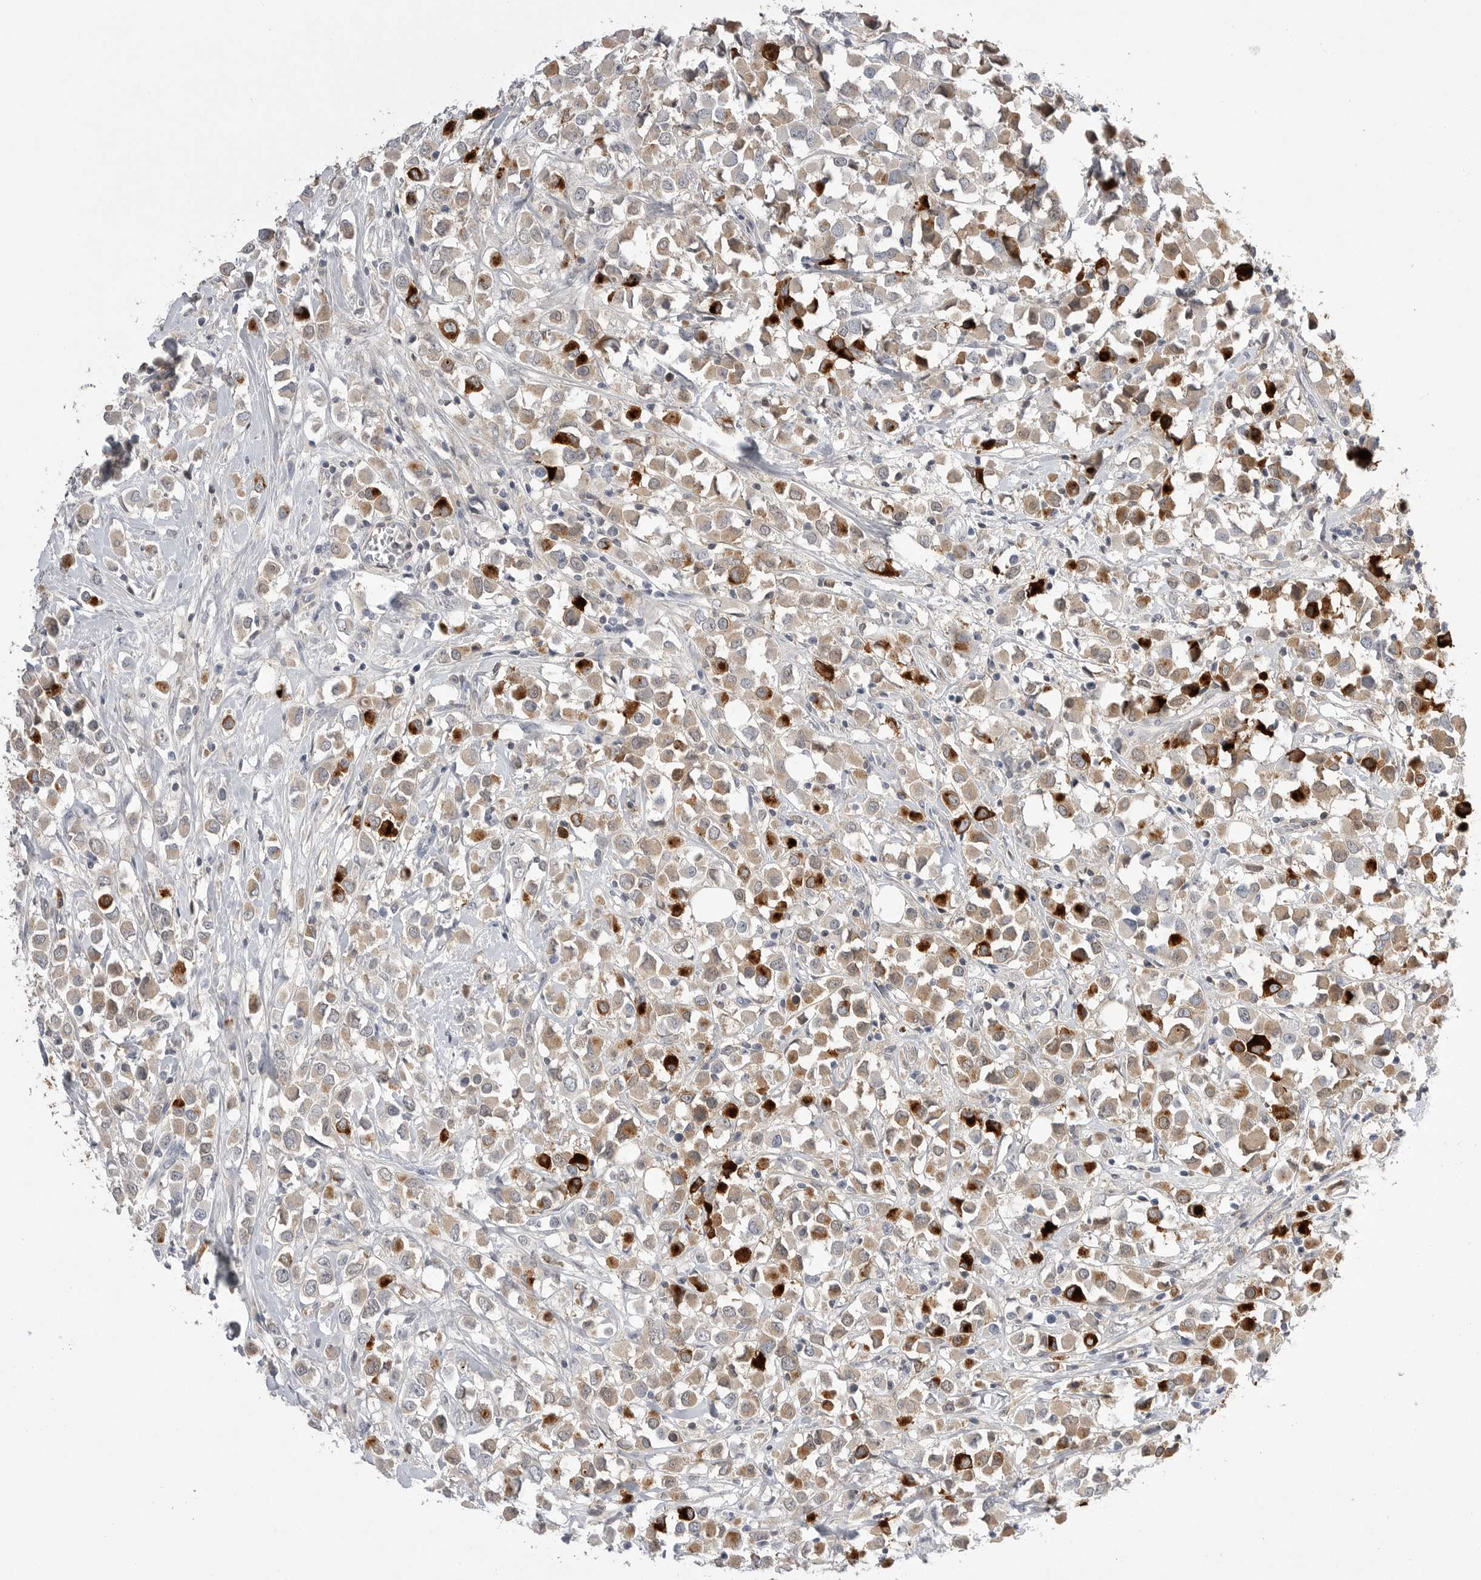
{"staining": {"intensity": "strong", "quantity": "25%-75%", "location": "cytoplasmic/membranous"}, "tissue": "breast cancer", "cell_type": "Tumor cells", "image_type": "cancer", "snomed": [{"axis": "morphology", "description": "Duct carcinoma"}, {"axis": "topography", "description": "Breast"}], "caption": "Breast cancer stained for a protein shows strong cytoplasmic/membranous positivity in tumor cells. Using DAB (brown) and hematoxylin (blue) stains, captured at high magnification using brightfield microscopy.", "gene": "CPB1", "patient": {"sex": "female", "age": 61}}